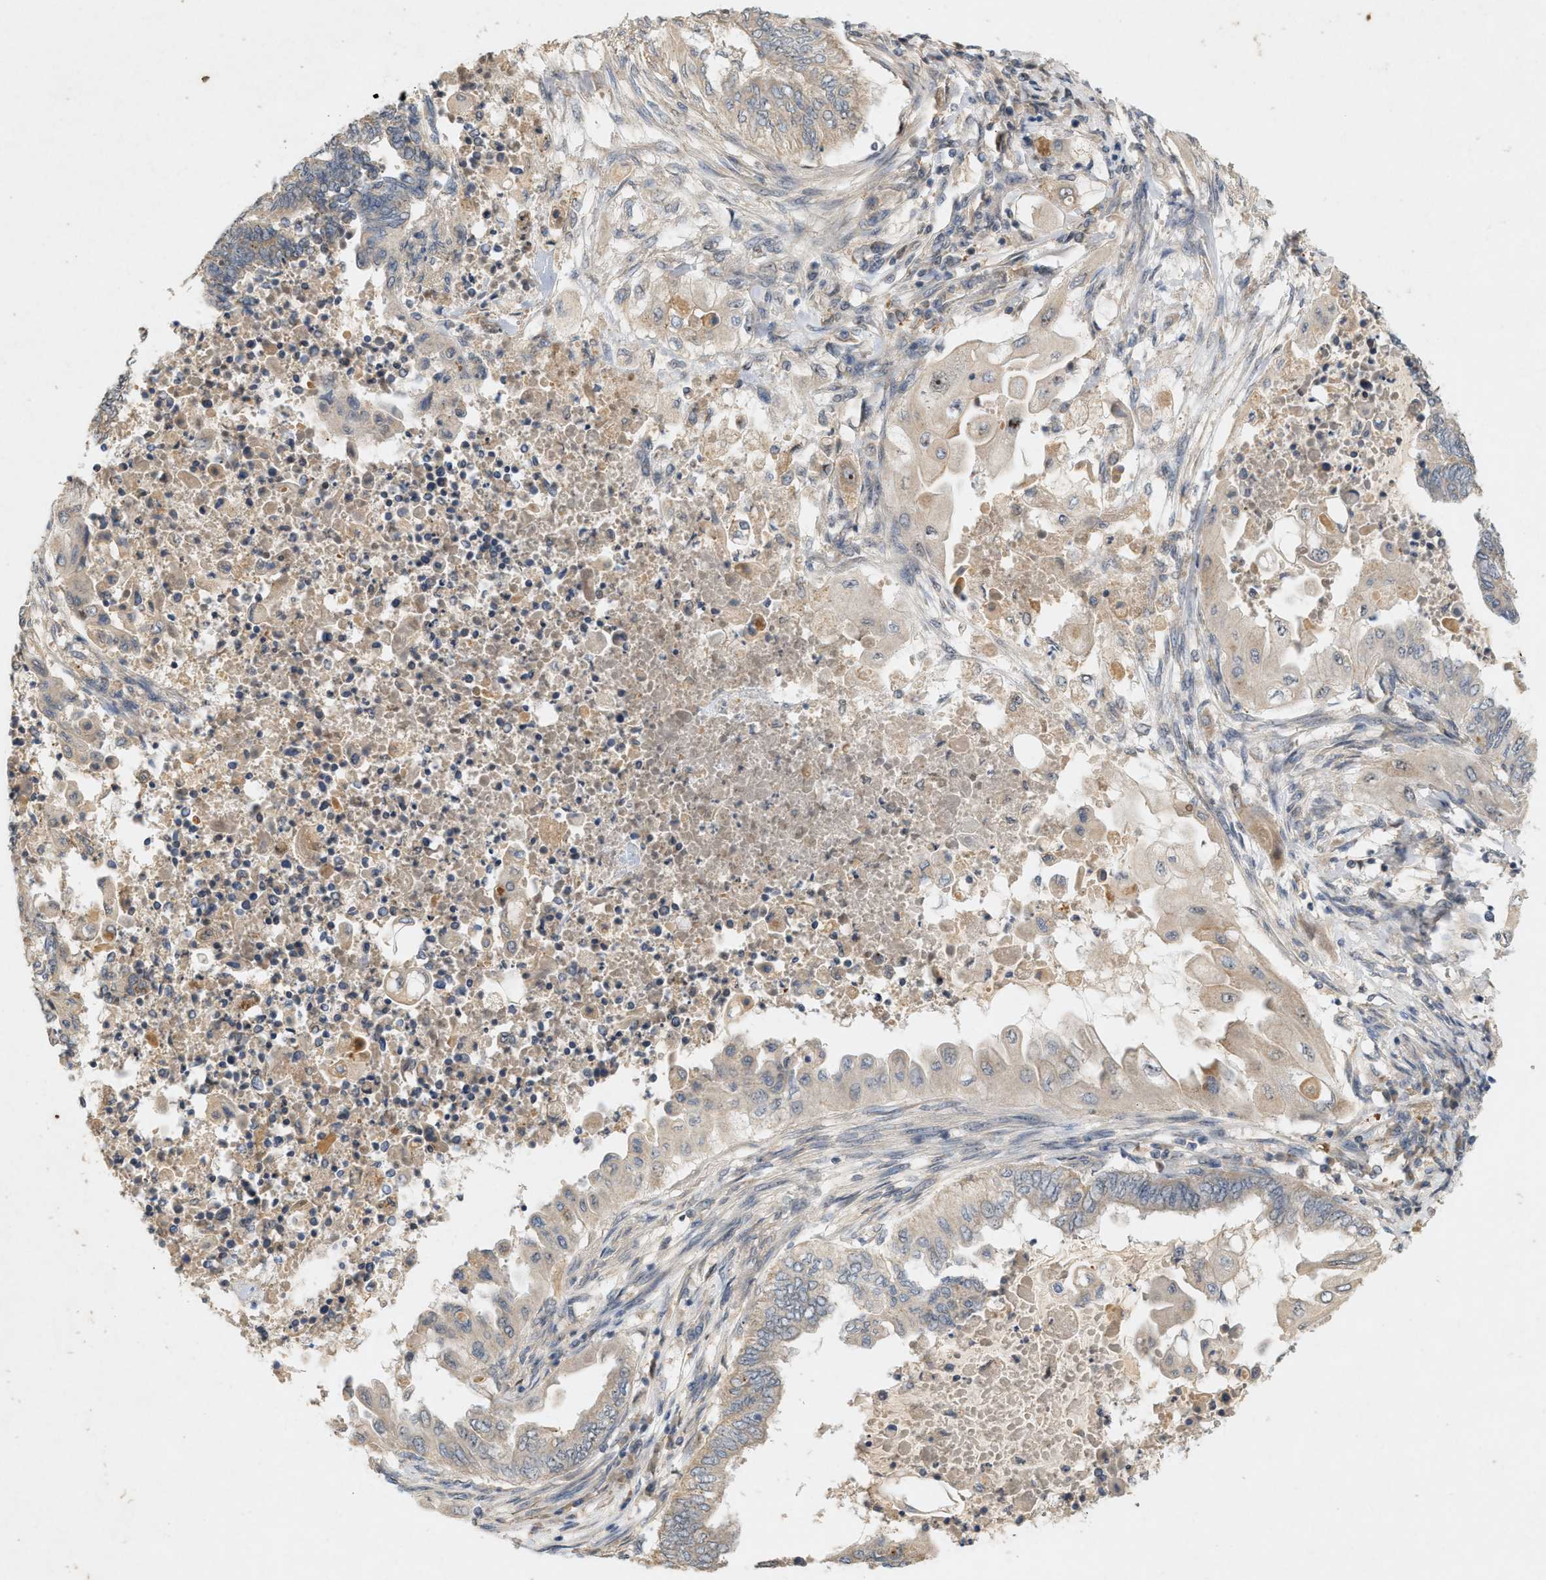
{"staining": {"intensity": "weak", "quantity": "<25%", "location": "cytoplasmic/membranous"}, "tissue": "endometrial cancer", "cell_type": "Tumor cells", "image_type": "cancer", "snomed": [{"axis": "morphology", "description": "Adenocarcinoma, NOS"}, {"axis": "topography", "description": "Uterus"}, {"axis": "topography", "description": "Endometrium"}], "caption": "DAB immunohistochemical staining of human endometrial cancer reveals no significant staining in tumor cells.", "gene": "DCAF7", "patient": {"sex": "female", "age": 70}}